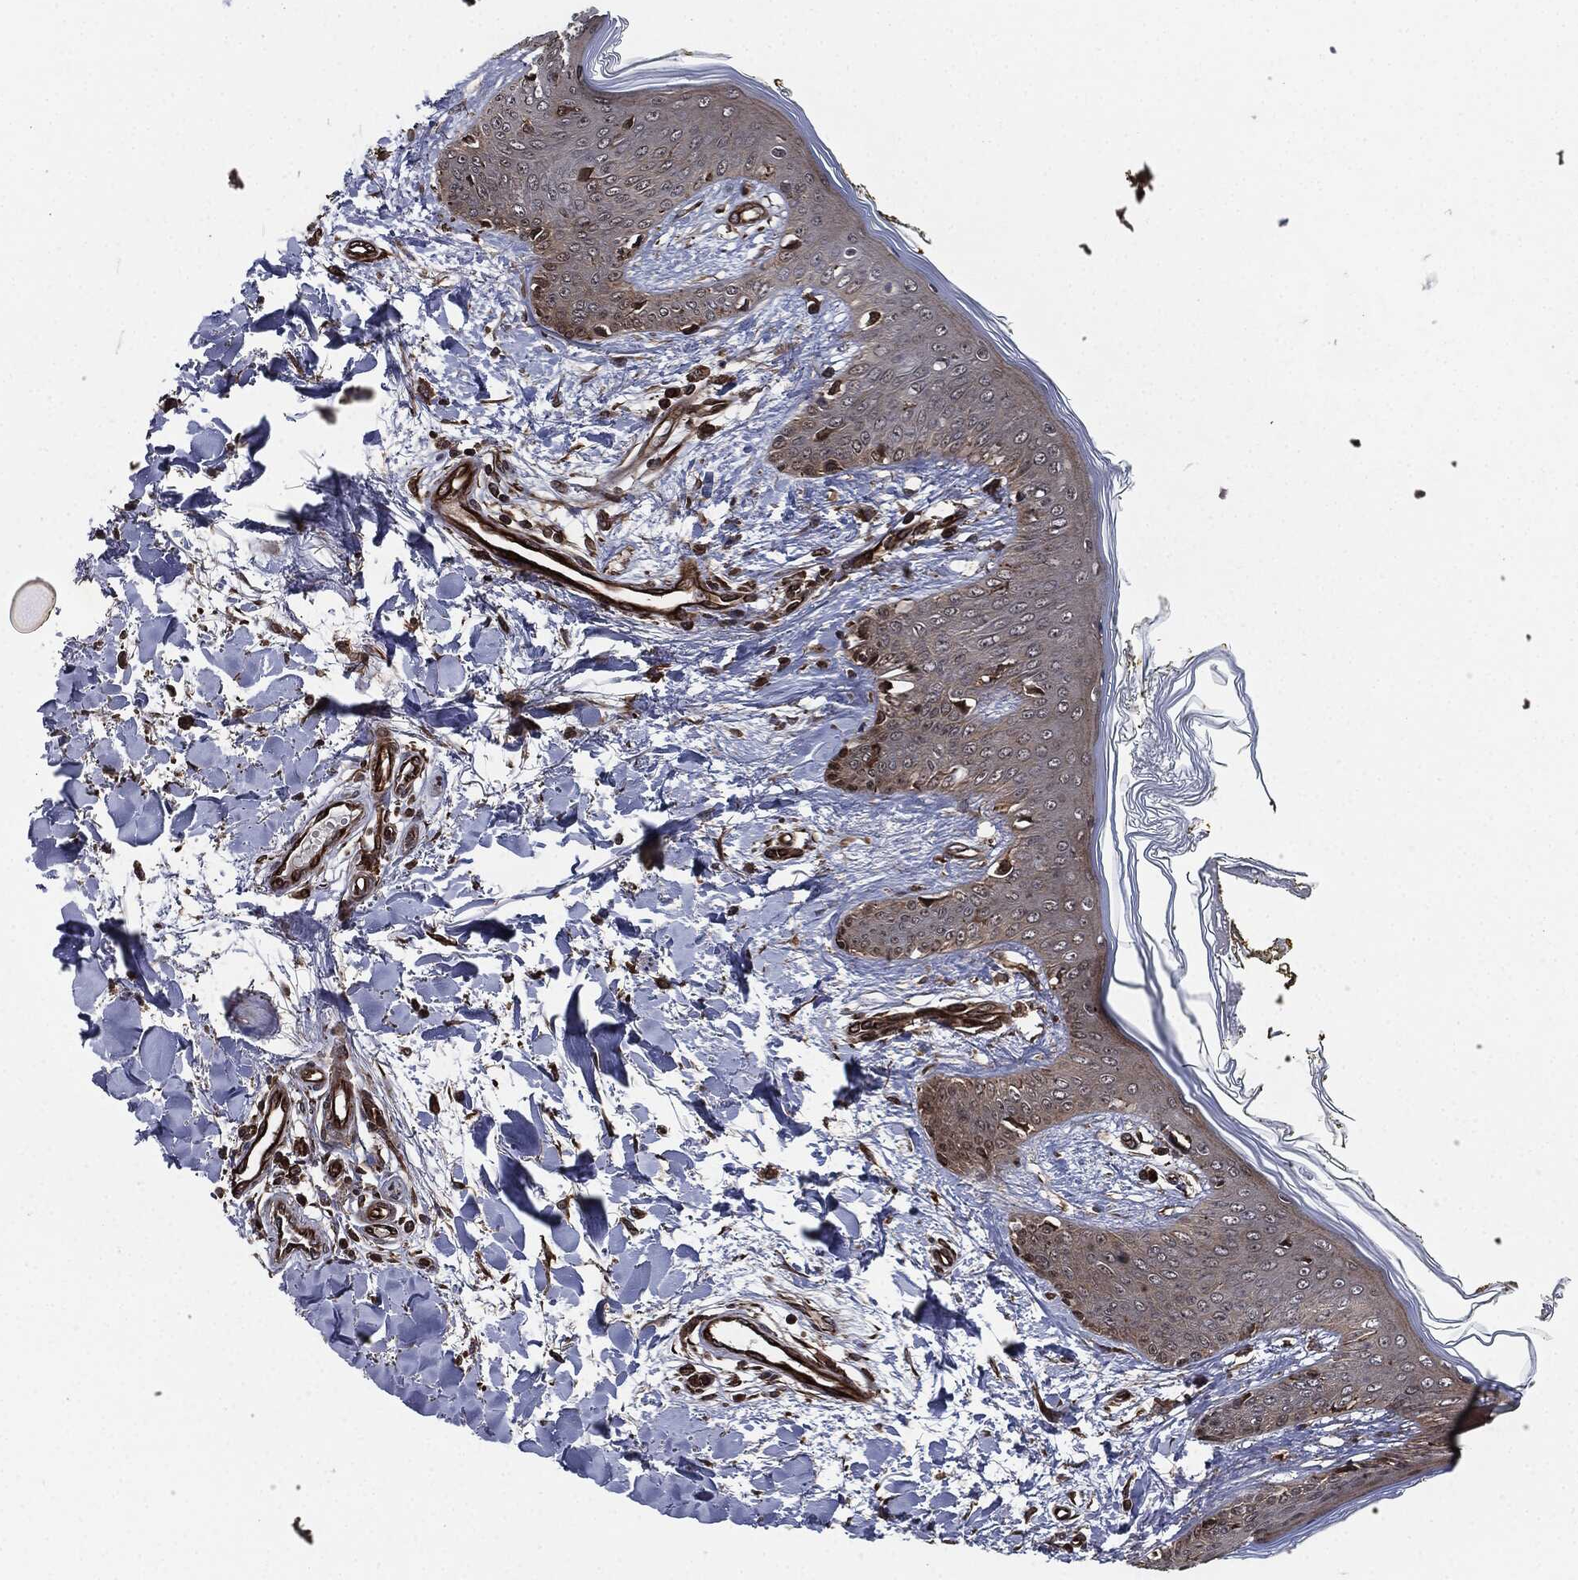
{"staining": {"intensity": "strong", "quantity": "25%-75%", "location": "cytoplasmic/membranous"}, "tissue": "skin", "cell_type": "Fibroblasts", "image_type": "normal", "snomed": [{"axis": "morphology", "description": "Normal tissue, NOS"}, {"axis": "morphology", "description": "Malignant melanoma, NOS"}, {"axis": "topography", "description": "Skin"}], "caption": "Skin was stained to show a protein in brown. There is high levels of strong cytoplasmic/membranous positivity in approximately 25%-75% of fibroblasts.", "gene": "RAP1GDS1", "patient": {"sex": "female", "age": 34}}